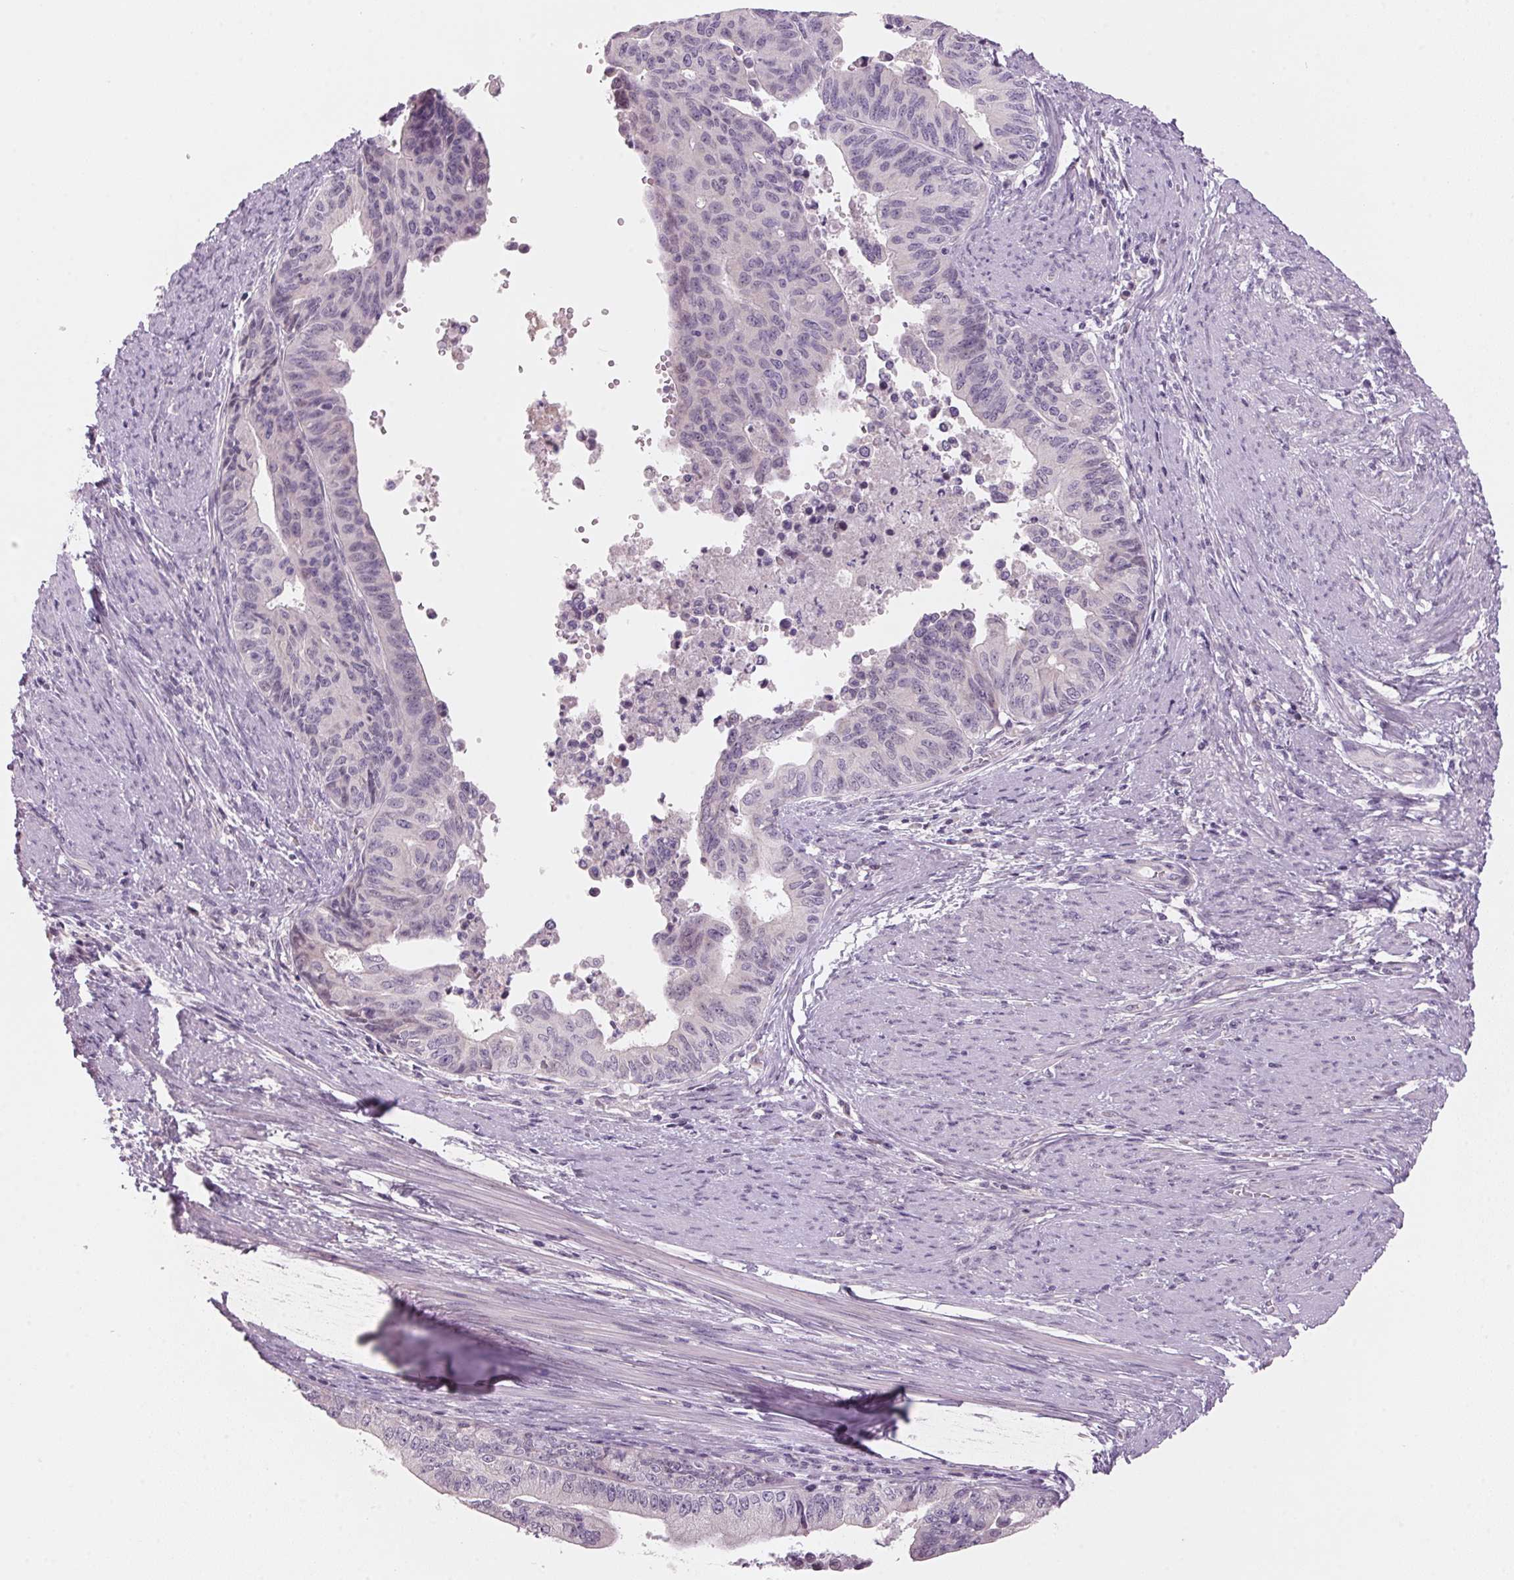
{"staining": {"intensity": "negative", "quantity": "none", "location": "none"}, "tissue": "endometrial cancer", "cell_type": "Tumor cells", "image_type": "cancer", "snomed": [{"axis": "morphology", "description": "Adenocarcinoma, NOS"}, {"axis": "topography", "description": "Endometrium"}], "caption": "Tumor cells are negative for brown protein staining in endometrial adenocarcinoma.", "gene": "ADAM20", "patient": {"sex": "female", "age": 65}}